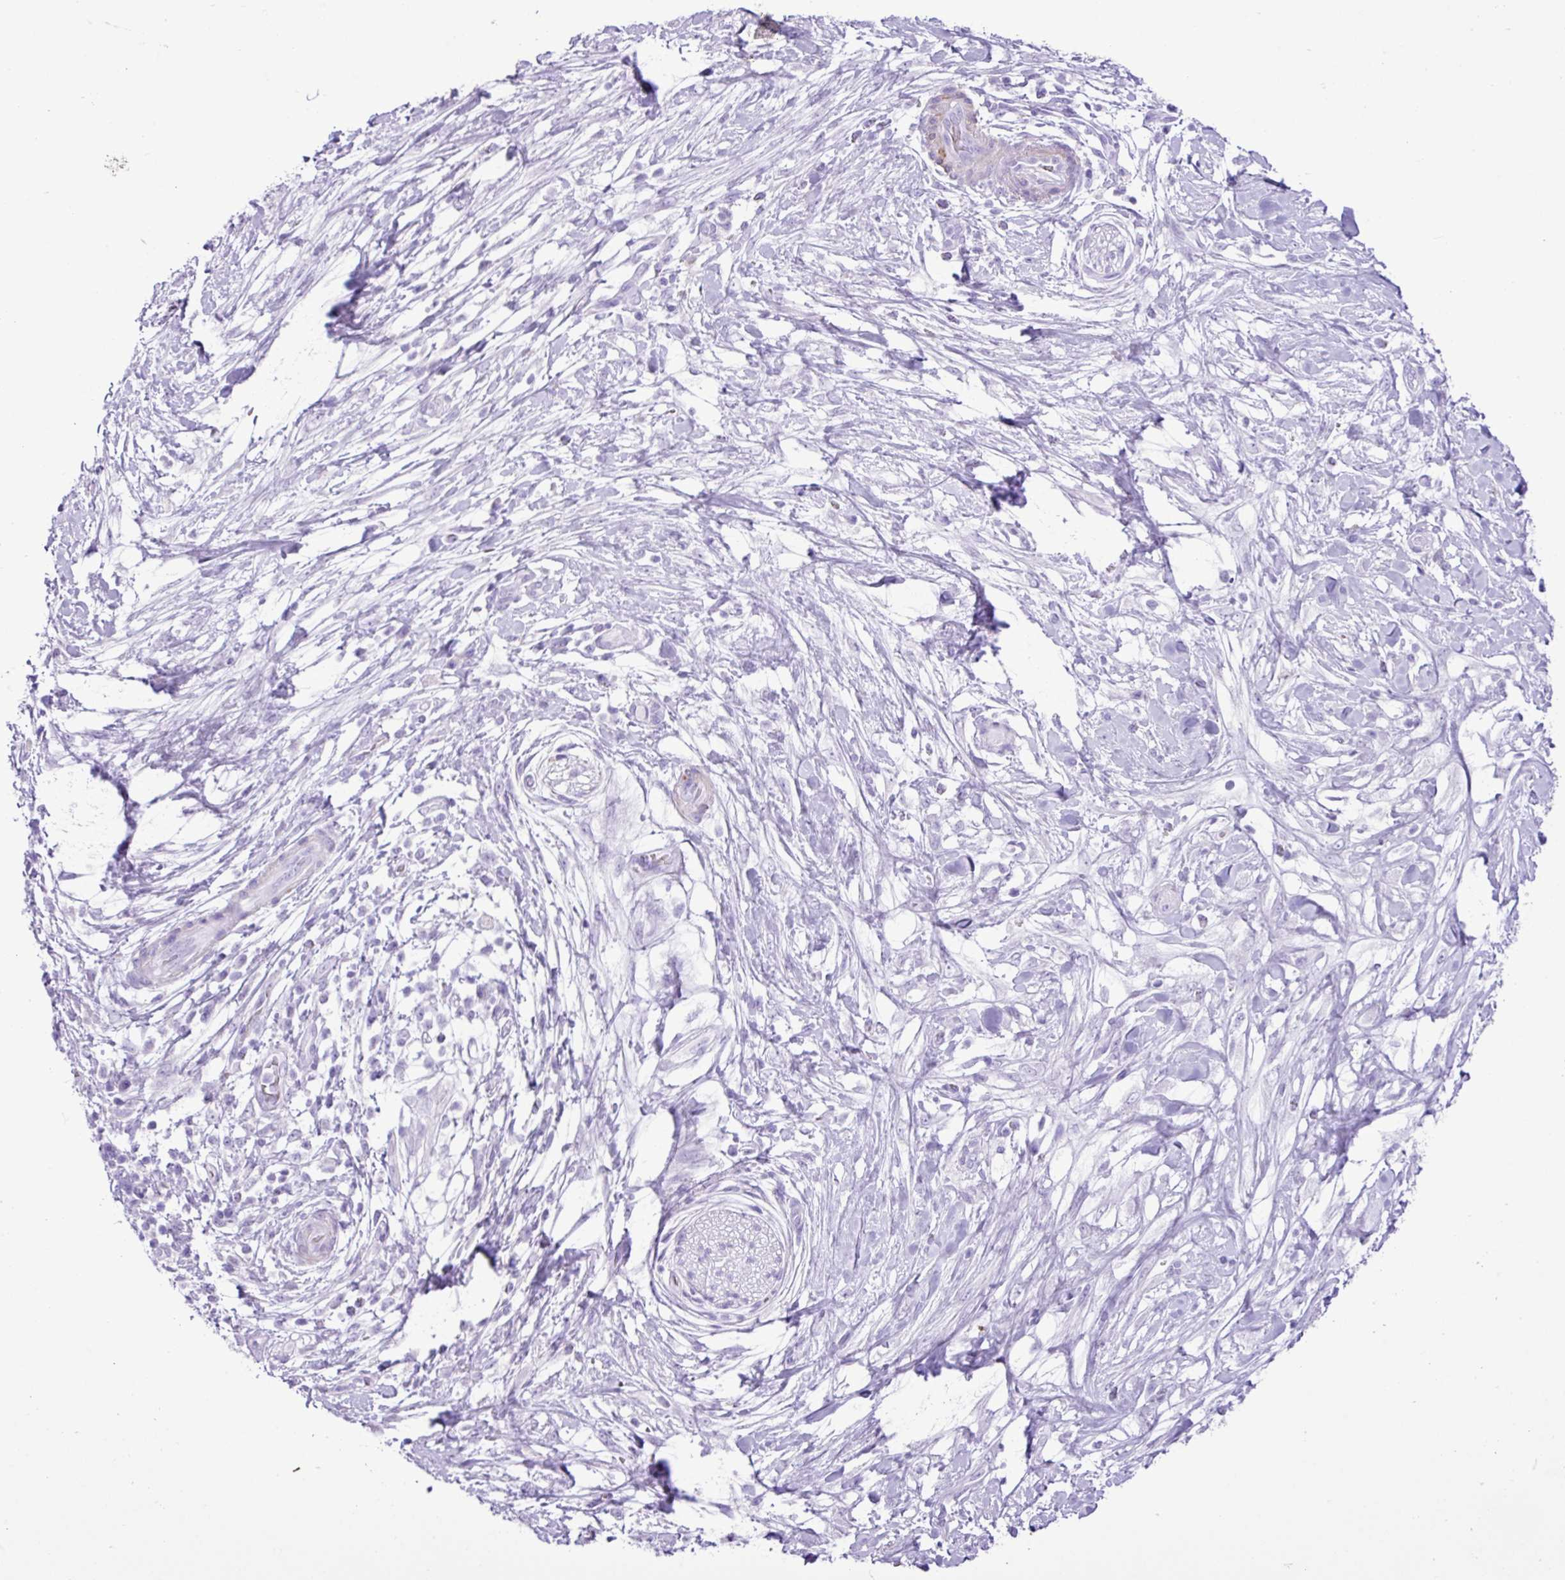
{"staining": {"intensity": "negative", "quantity": "none", "location": "none"}, "tissue": "pancreatic cancer", "cell_type": "Tumor cells", "image_type": "cancer", "snomed": [{"axis": "morphology", "description": "Adenocarcinoma, NOS"}, {"axis": "topography", "description": "Pancreas"}], "caption": "Immunohistochemistry (IHC) micrograph of neoplastic tissue: human pancreatic adenocarcinoma stained with DAB reveals no significant protein positivity in tumor cells. The staining is performed using DAB (3,3'-diaminobenzidine) brown chromogen with nuclei counter-stained in using hematoxylin.", "gene": "ZSCAN5A", "patient": {"sex": "female", "age": 72}}